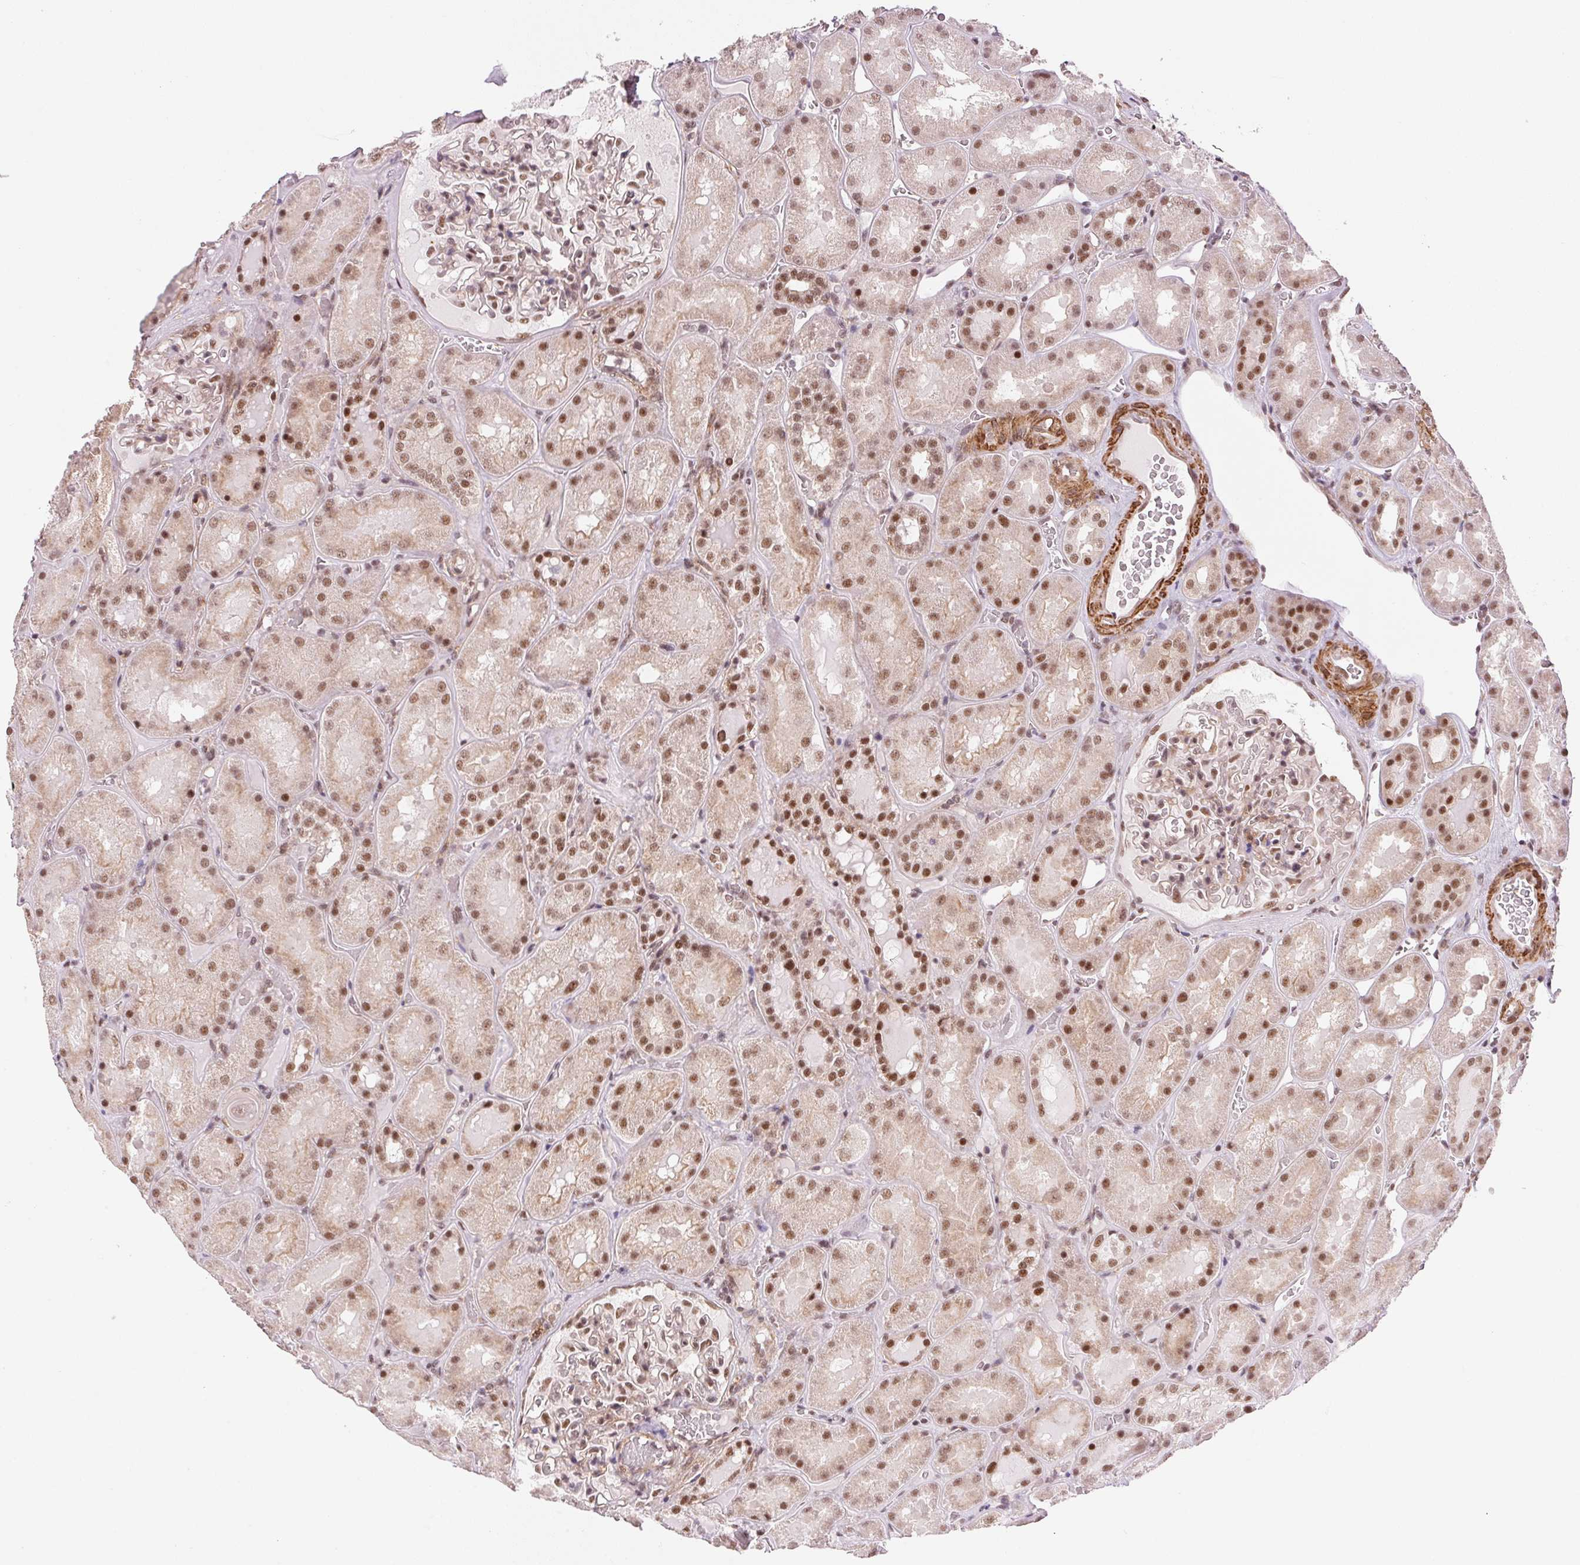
{"staining": {"intensity": "moderate", "quantity": "25%-75%", "location": "nuclear"}, "tissue": "kidney", "cell_type": "Cells in glomeruli", "image_type": "normal", "snomed": [{"axis": "morphology", "description": "Normal tissue, NOS"}, {"axis": "topography", "description": "Kidney"}], "caption": "Protein analysis of unremarkable kidney shows moderate nuclear staining in about 25%-75% of cells in glomeruli.", "gene": "HNRNPDL", "patient": {"sex": "male", "age": 73}}